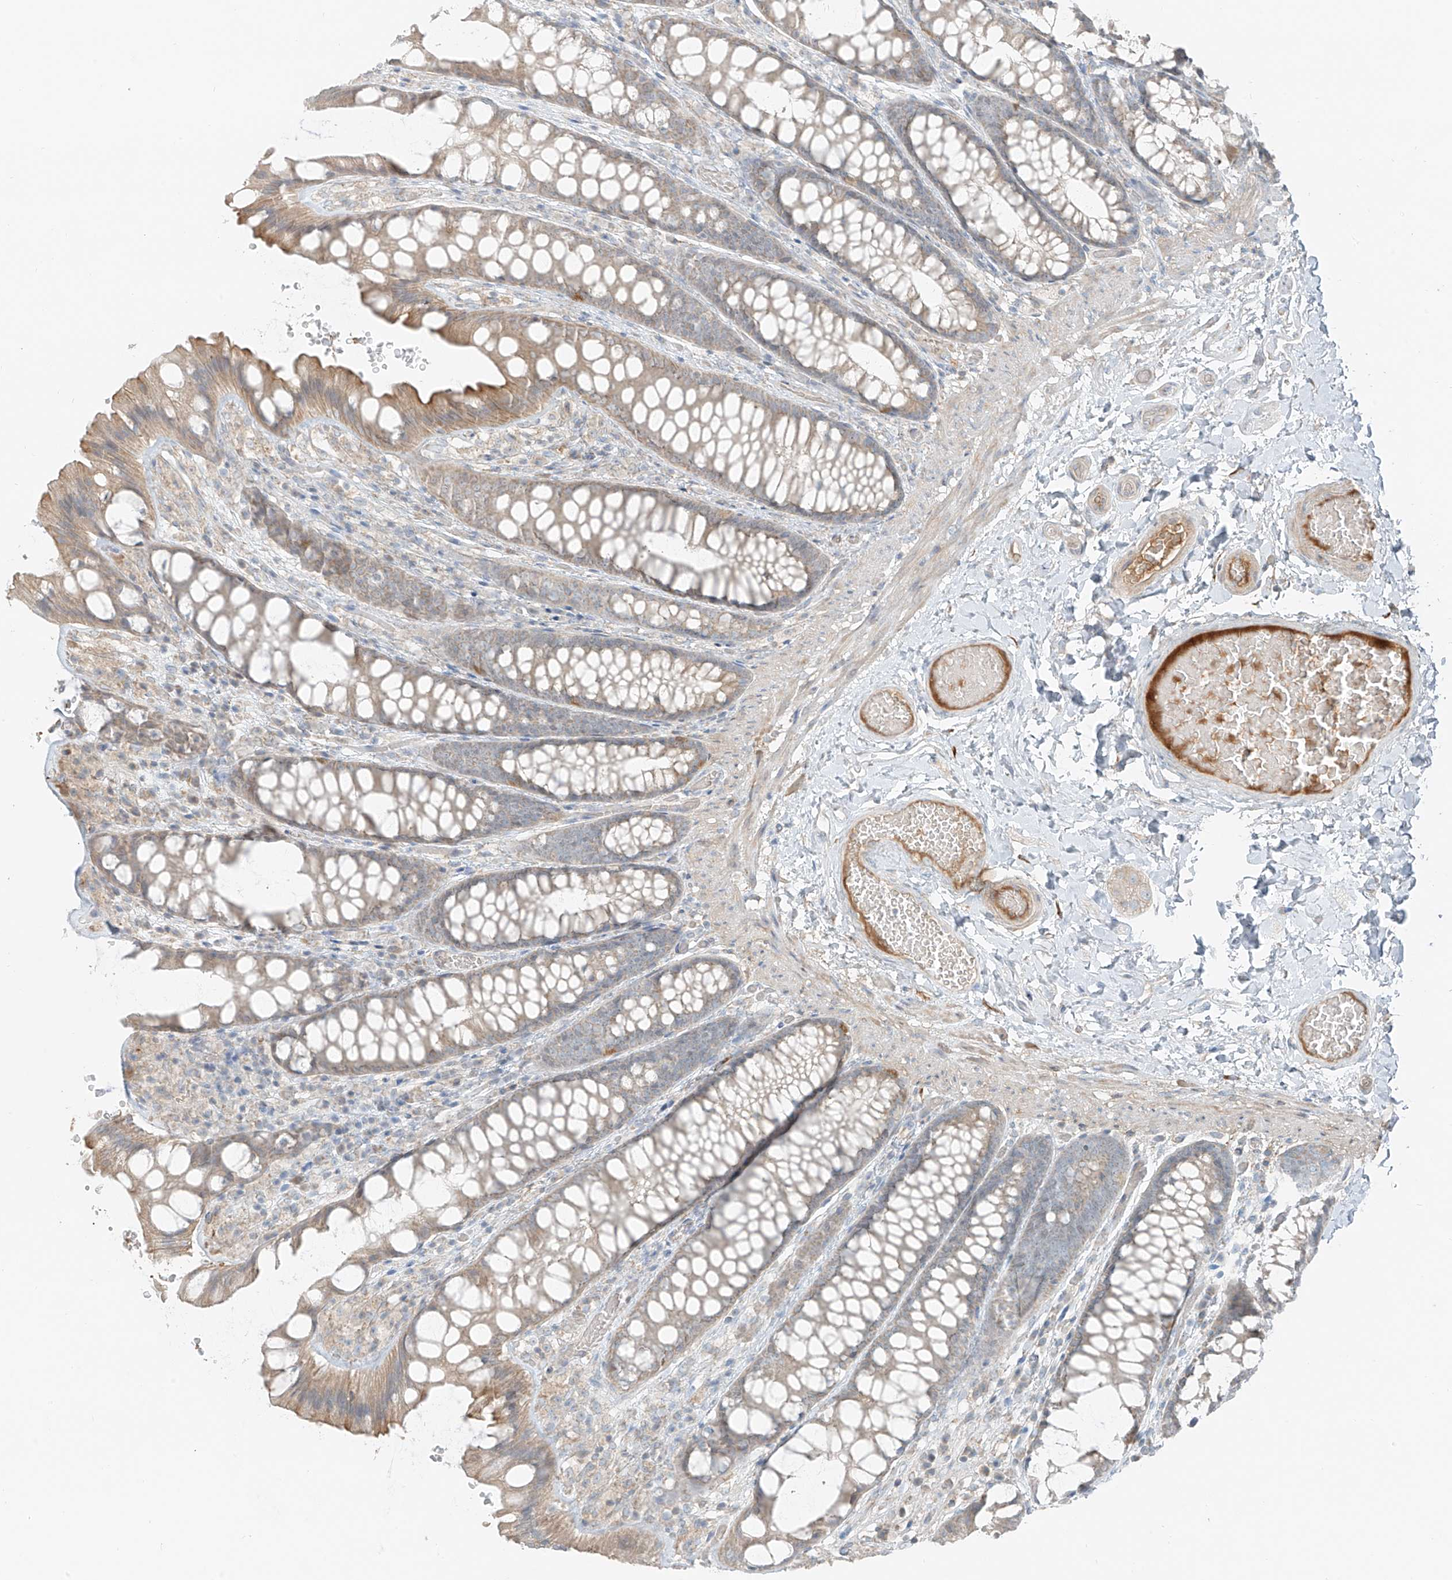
{"staining": {"intensity": "moderate", "quantity": "25%-75%", "location": "cytoplasmic/membranous"}, "tissue": "colon", "cell_type": "Endothelial cells", "image_type": "normal", "snomed": [{"axis": "morphology", "description": "Normal tissue, NOS"}, {"axis": "topography", "description": "Colon"}], "caption": "Protein expression analysis of unremarkable human colon reveals moderate cytoplasmic/membranous staining in about 25%-75% of endothelial cells. The staining was performed using DAB (3,3'-diaminobenzidine), with brown indicating positive protein expression. Nuclei are stained blue with hematoxylin.", "gene": "FSTL1", "patient": {"sex": "male", "age": 47}}